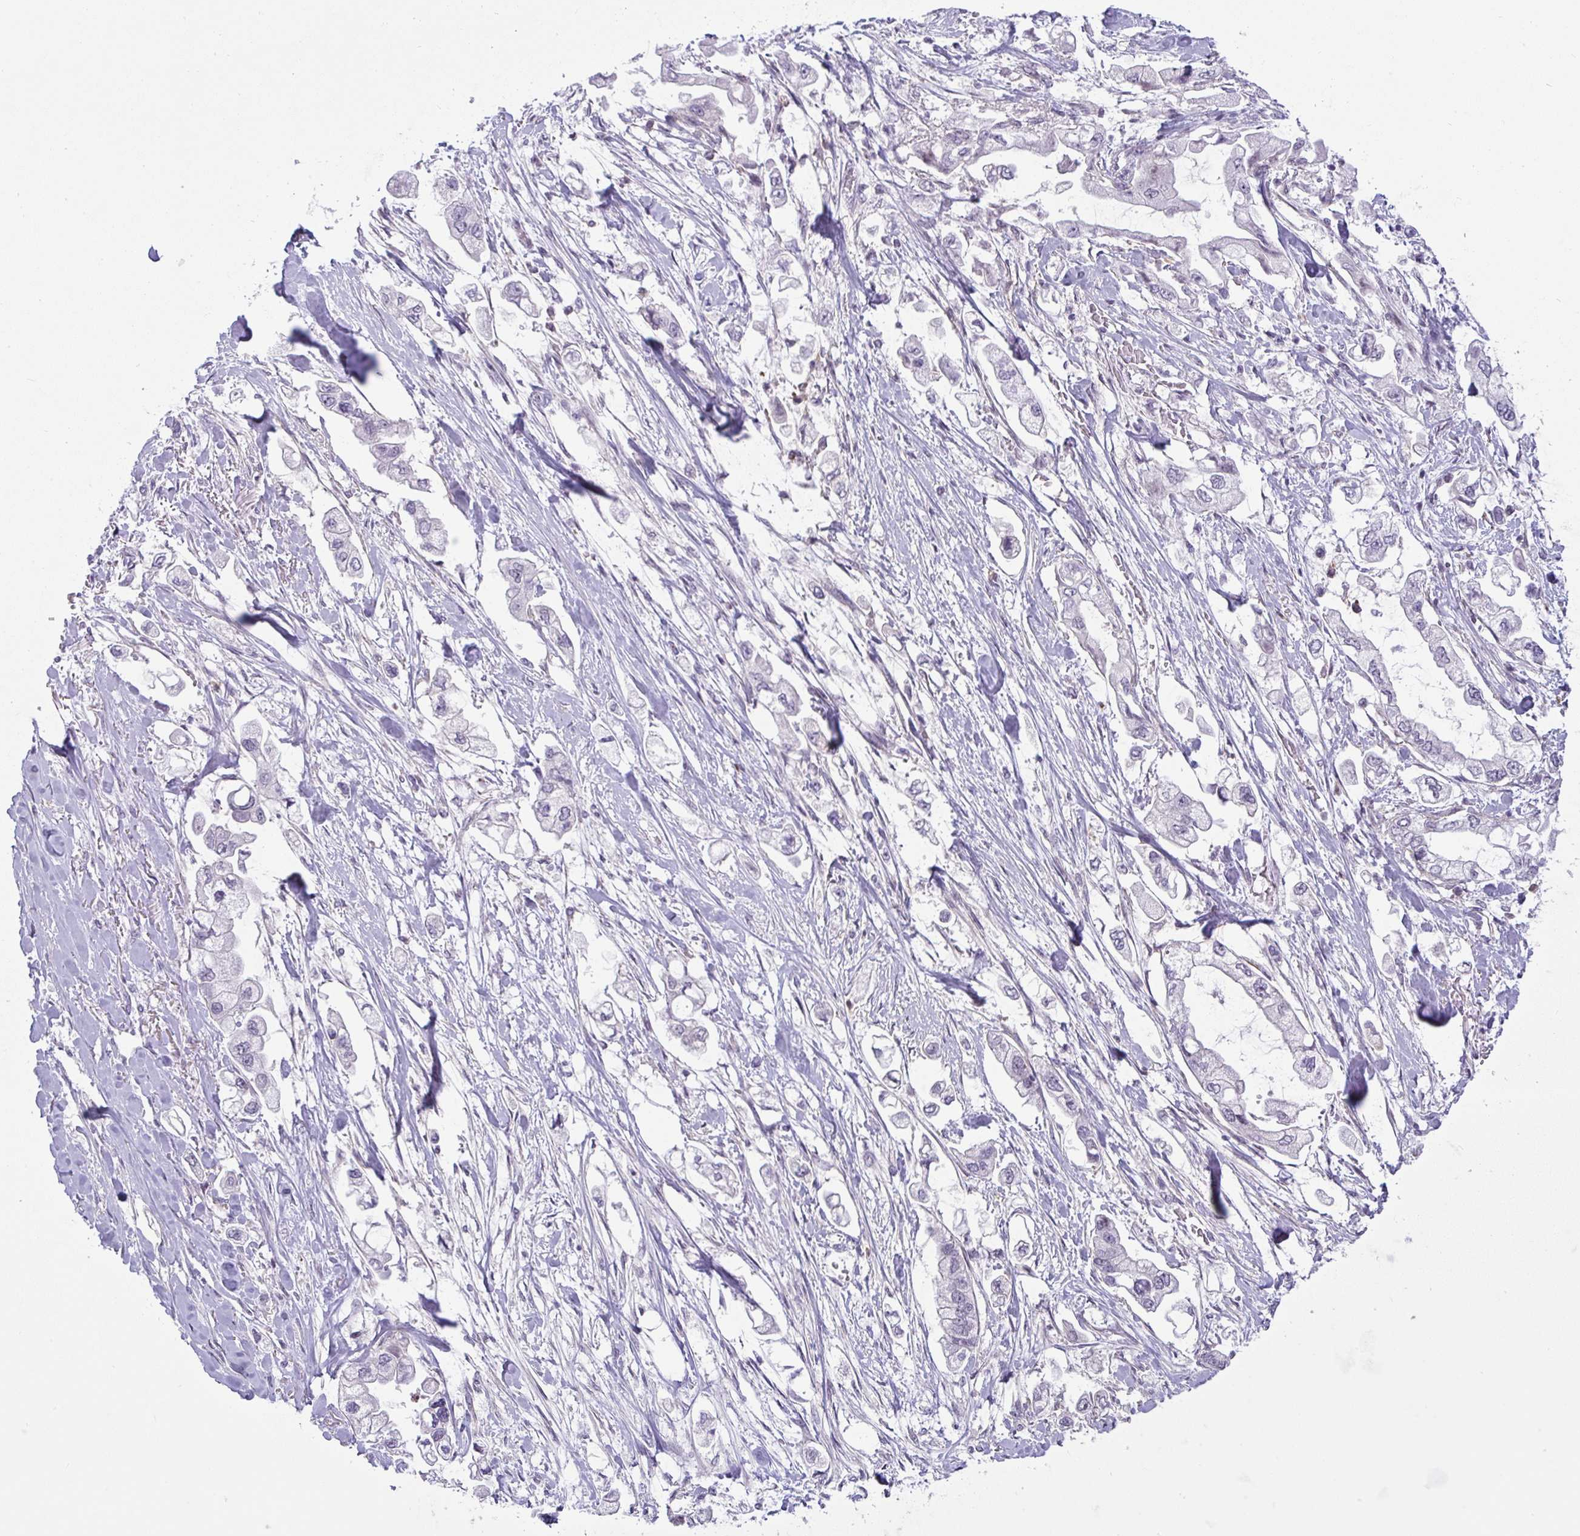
{"staining": {"intensity": "negative", "quantity": "none", "location": "none"}, "tissue": "stomach cancer", "cell_type": "Tumor cells", "image_type": "cancer", "snomed": [{"axis": "morphology", "description": "Adenocarcinoma, NOS"}, {"axis": "topography", "description": "Stomach"}], "caption": "A micrograph of human stomach cancer is negative for staining in tumor cells.", "gene": "DZIP1", "patient": {"sex": "male", "age": 62}}